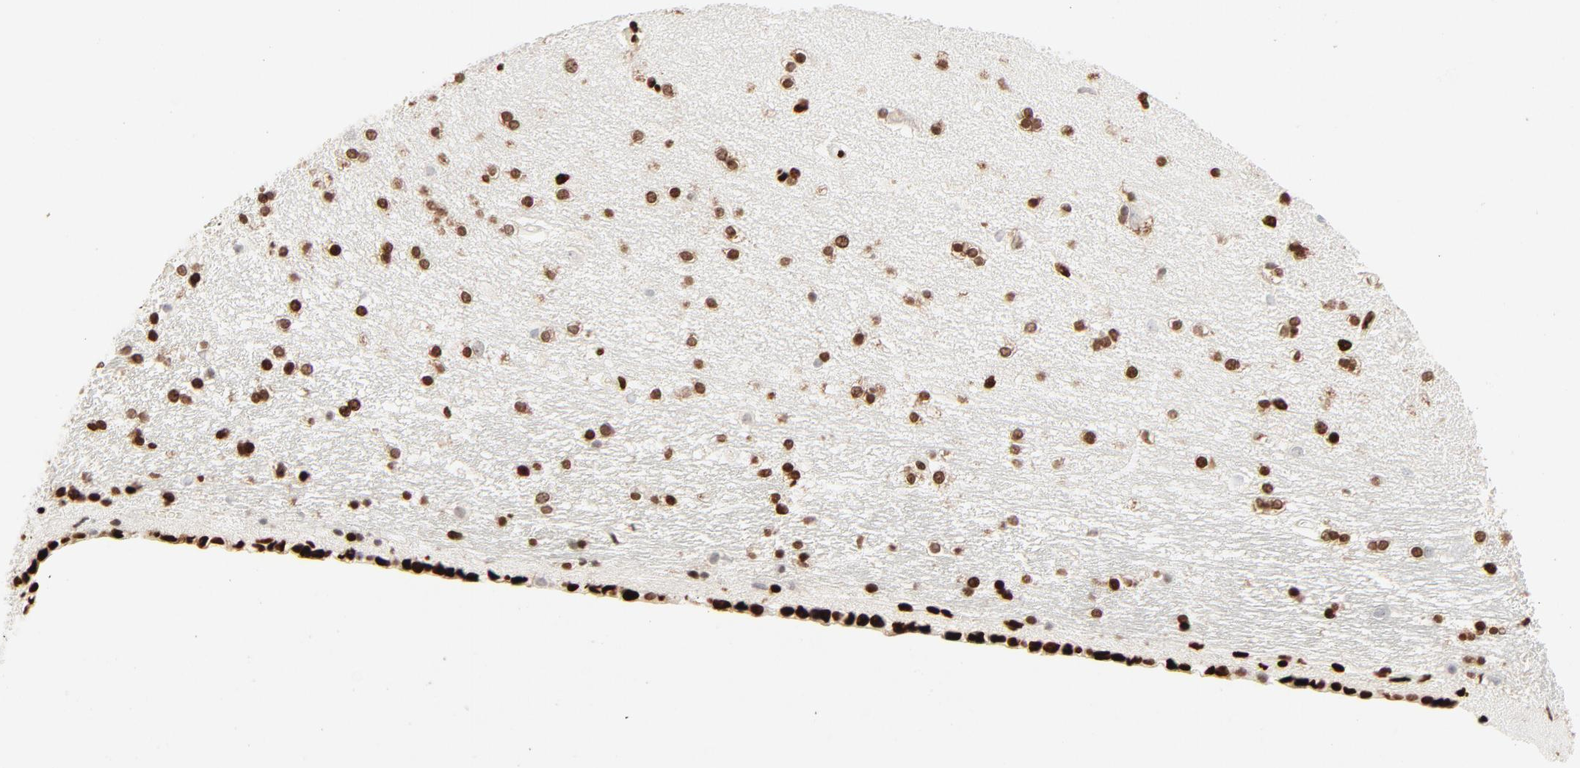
{"staining": {"intensity": "strong", "quantity": ">75%", "location": "nuclear"}, "tissue": "hippocampus", "cell_type": "Glial cells", "image_type": "normal", "snomed": [{"axis": "morphology", "description": "Normal tissue, NOS"}, {"axis": "topography", "description": "Hippocampus"}], "caption": "DAB (3,3'-diaminobenzidine) immunohistochemical staining of unremarkable human hippocampus exhibits strong nuclear protein expression in about >75% of glial cells. The staining was performed using DAB to visualize the protein expression in brown, while the nuclei were stained in blue with hematoxylin (Magnification: 20x).", "gene": "HMGB1", "patient": {"sex": "female", "age": 54}}